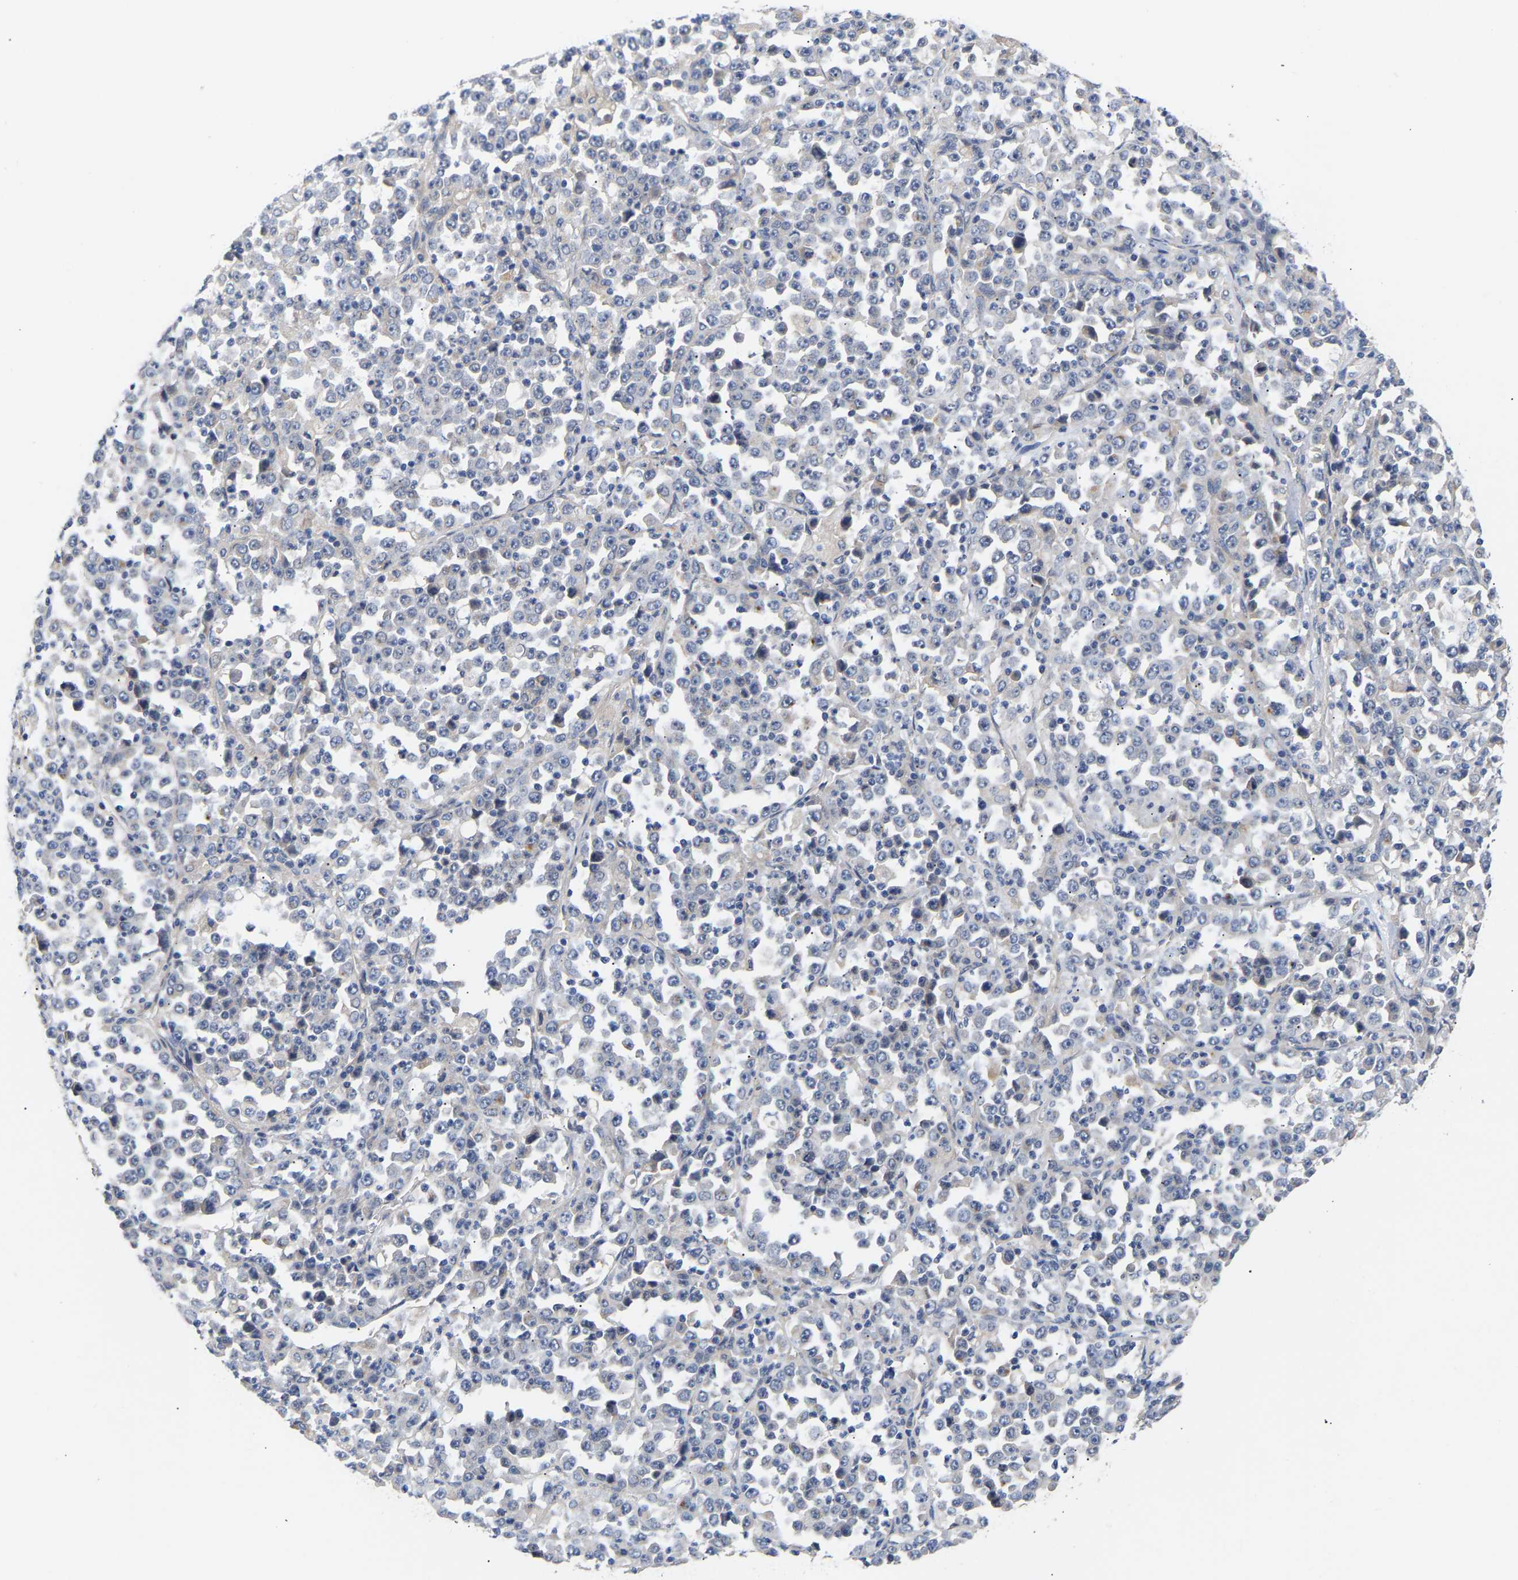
{"staining": {"intensity": "negative", "quantity": "none", "location": "none"}, "tissue": "stomach cancer", "cell_type": "Tumor cells", "image_type": "cancer", "snomed": [{"axis": "morphology", "description": "Normal tissue, NOS"}, {"axis": "morphology", "description": "Adenocarcinoma, NOS"}, {"axis": "topography", "description": "Stomach, upper"}, {"axis": "topography", "description": "Stomach"}], "caption": "Immunohistochemical staining of human stomach adenocarcinoma reveals no significant positivity in tumor cells.", "gene": "KASH5", "patient": {"sex": "male", "age": 59}}